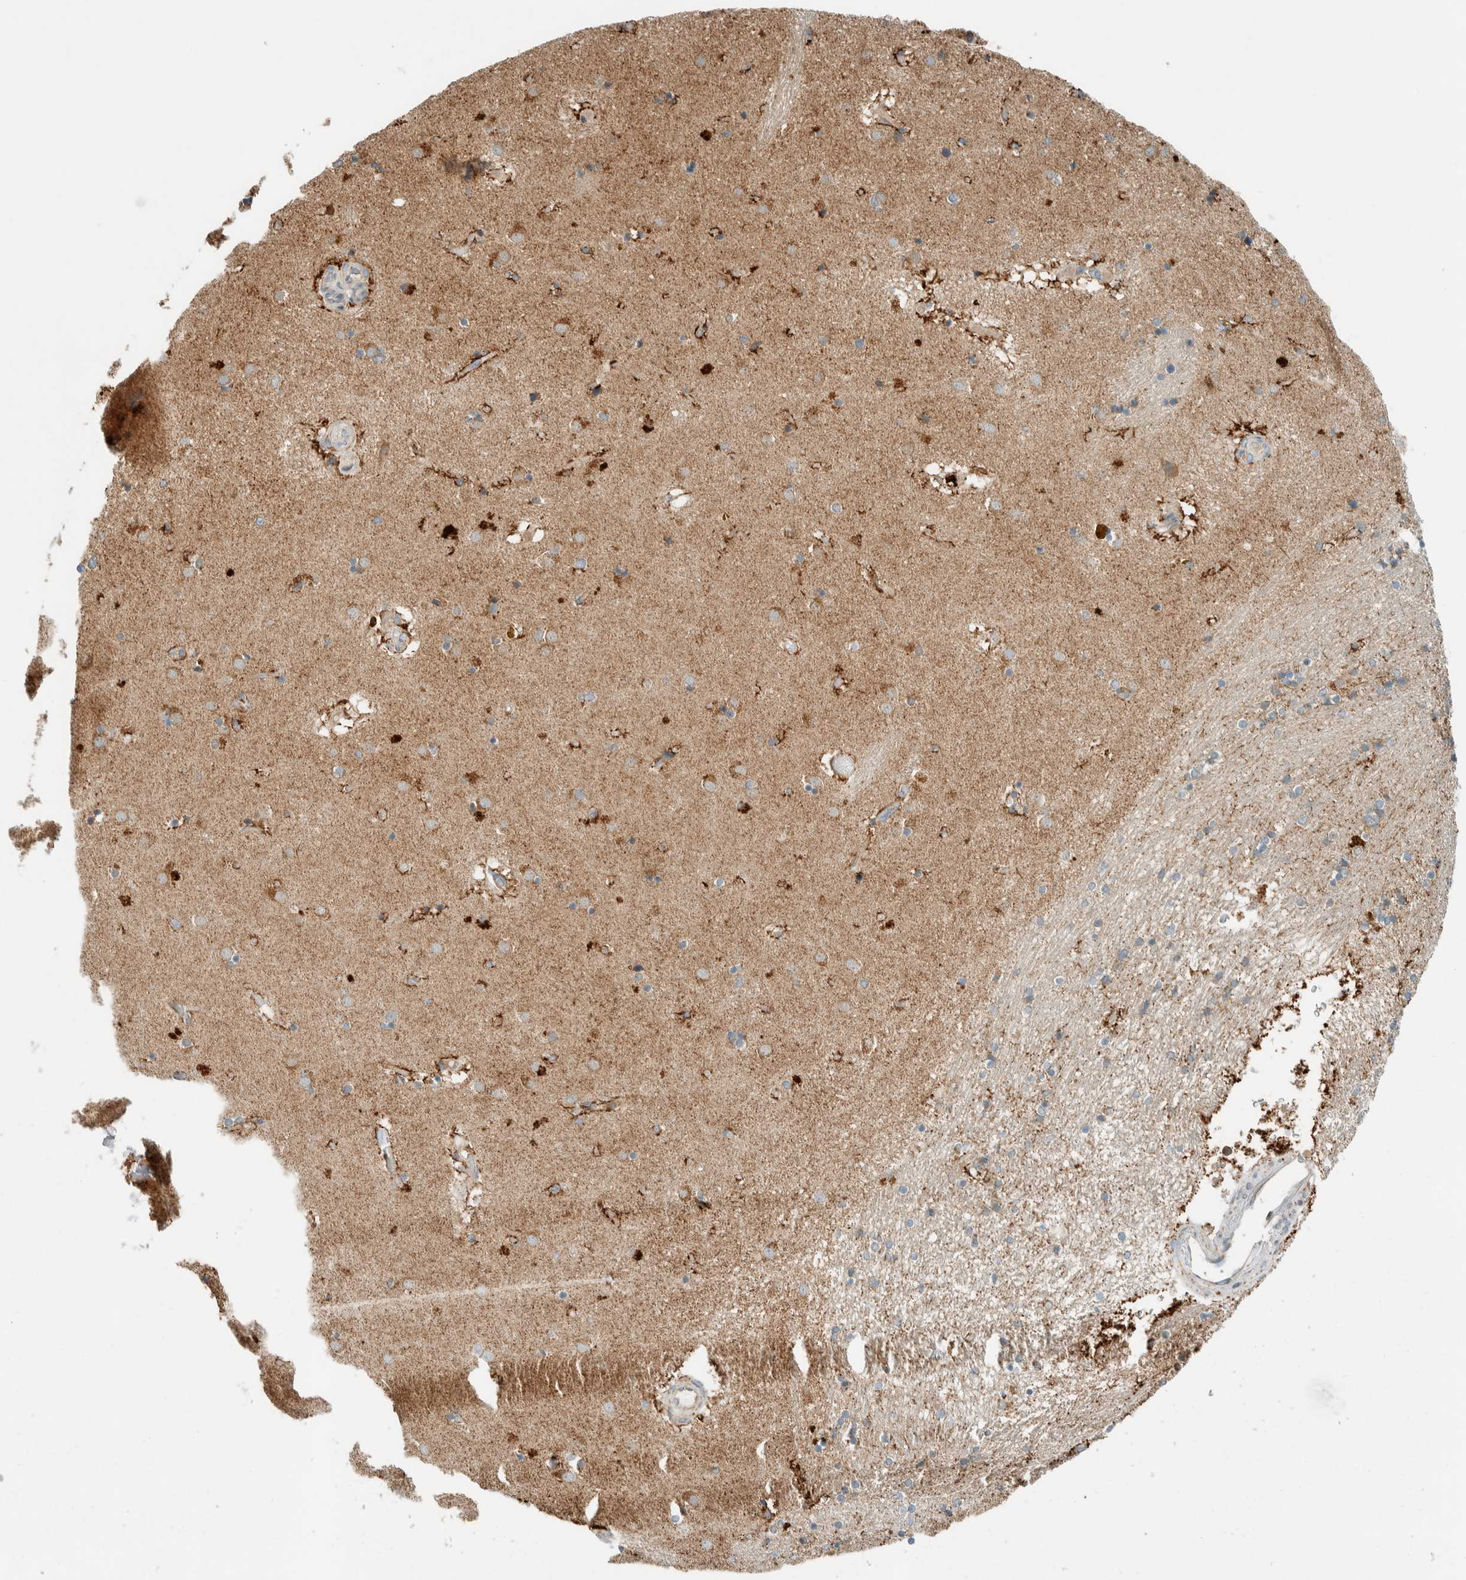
{"staining": {"intensity": "moderate", "quantity": "<25%", "location": "cytoplasmic/membranous"}, "tissue": "caudate", "cell_type": "Glial cells", "image_type": "normal", "snomed": [{"axis": "morphology", "description": "Normal tissue, NOS"}, {"axis": "topography", "description": "Lateral ventricle wall"}], "caption": "Protein staining shows moderate cytoplasmic/membranous positivity in approximately <25% of glial cells in normal caudate. Using DAB (3,3'-diaminobenzidine) (brown) and hematoxylin (blue) stains, captured at high magnification using brightfield microscopy.", "gene": "SPAG5", "patient": {"sex": "male", "age": 70}}